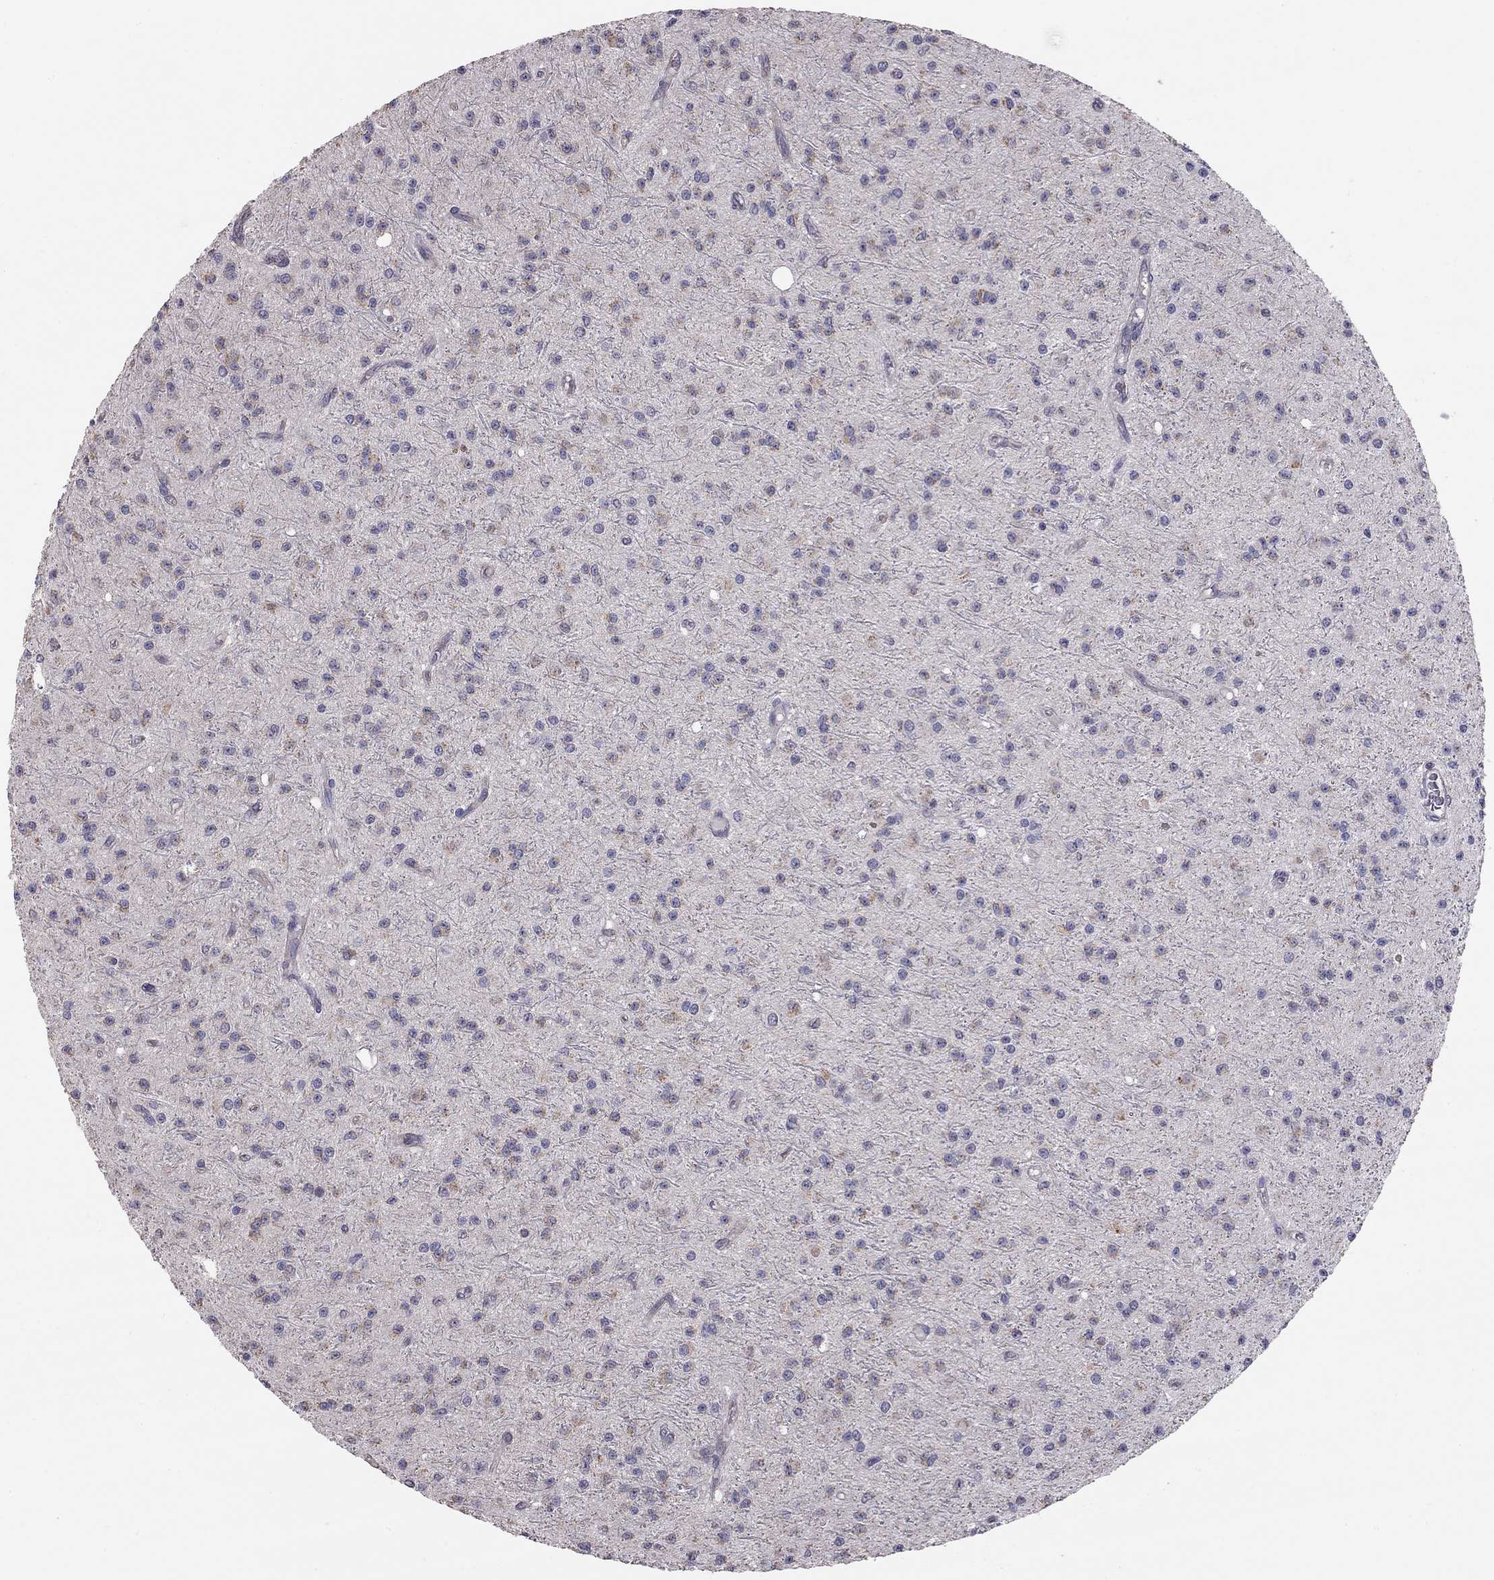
{"staining": {"intensity": "negative", "quantity": "none", "location": "none"}, "tissue": "glioma", "cell_type": "Tumor cells", "image_type": "cancer", "snomed": [{"axis": "morphology", "description": "Glioma, malignant, Low grade"}, {"axis": "topography", "description": "Brain"}], "caption": "Immunohistochemical staining of human glioma displays no significant positivity in tumor cells. Brightfield microscopy of immunohistochemistry stained with DAB (3,3'-diaminobenzidine) (brown) and hematoxylin (blue), captured at high magnification.", "gene": "LRIT3", "patient": {"sex": "male", "age": 27}}